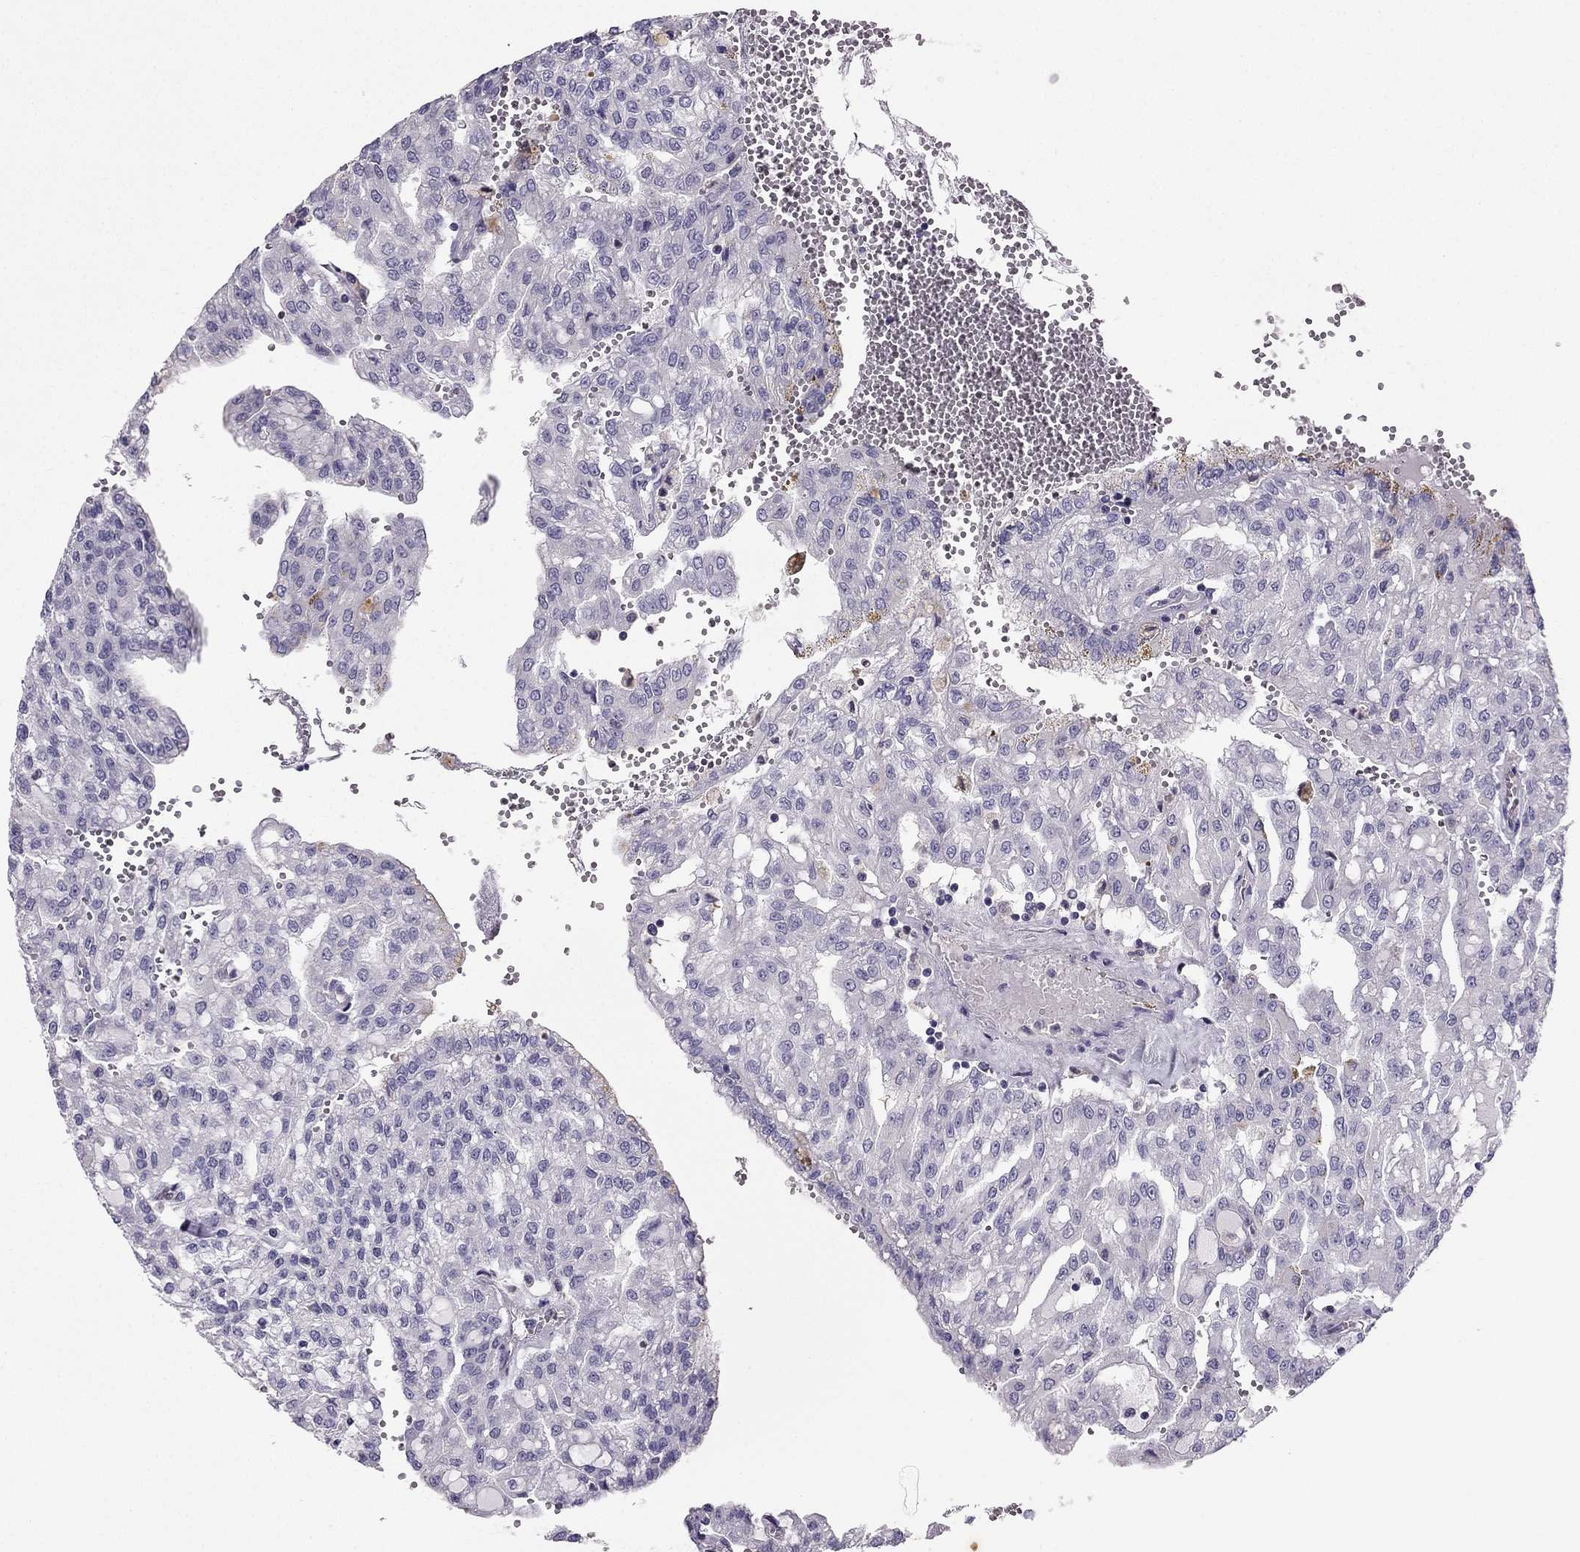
{"staining": {"intensity": "negative", "quantity": "none", "location": "none"}, "tissue": "renal cancer", "cell_type": "Tumor cells", "image_type": "cancer", "snomed": [{"axis": "morphology", "description": "Adenocarcinoma, NOS"}, {"axis": "topography", "description": "Kidney"}], "caption": "Immunohistochemistry (IHC) image of neoplastic tissue: human renal cancer (adenocarcinoma) stained with DAB shows no significant protein expression in tumor cells.", "gene": "SYT5", "patient": {"sex": "male", "age": 63}}